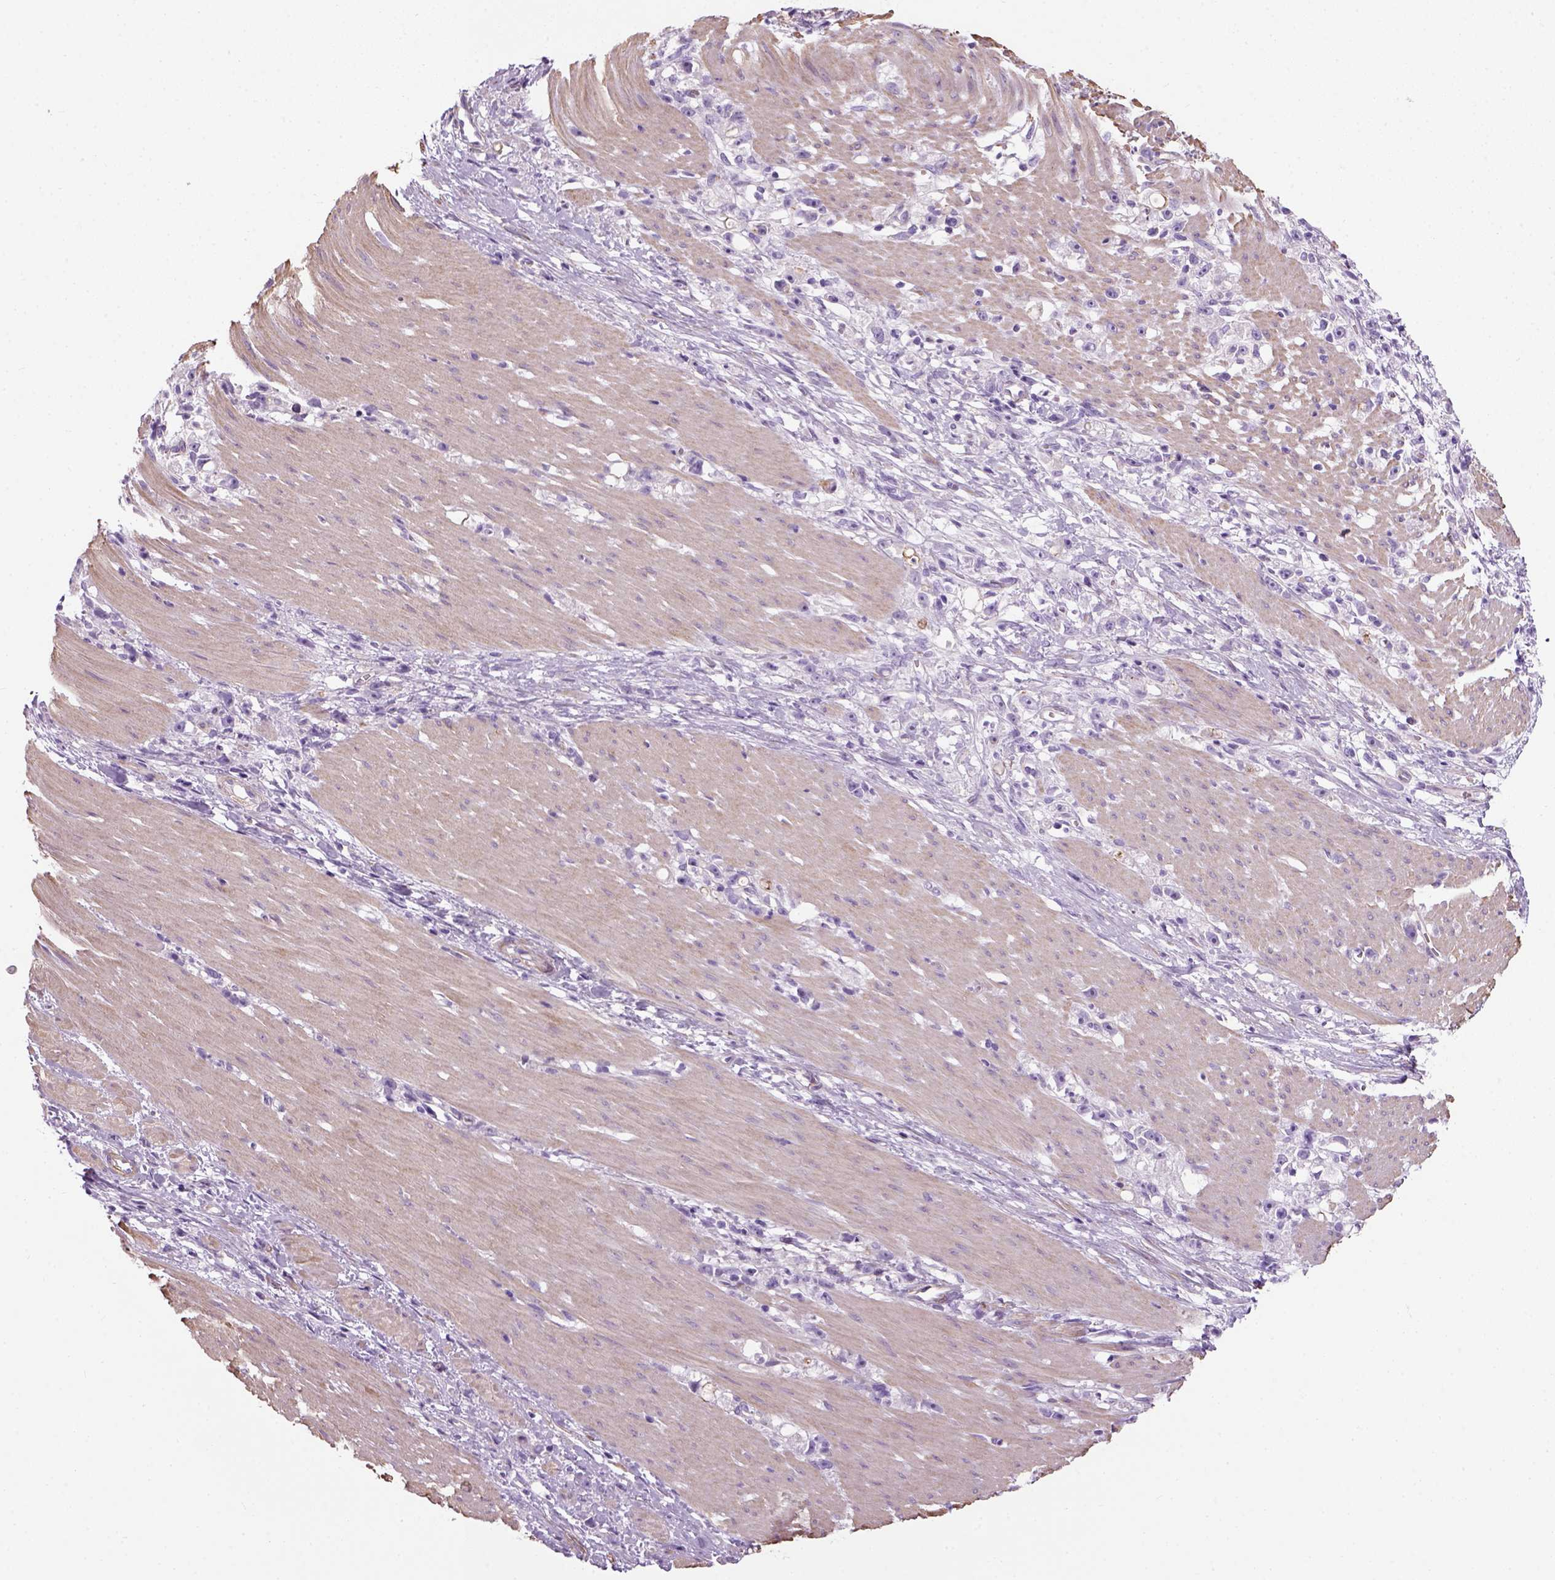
{"staining": {"intensity": "negative", "quantity": "none", "location": "none"}, "tissue": "stomach cancer", "cell_type": "Tumor cells", "image_type": "cancer", "snomed": [{"axis": "morphology", "description": "Adenocarcinoma, NOS"}, {"axis": "topography", "description": "Stomach"}], "caption": "DAB (3,3'-diaminobenzidine) immunohistochemical staining of human stomach adenocarcinoma shows no significant staining in tumor cells.", "gene": "FAM161A", "patient": {"sex": "female", "age": 59}}